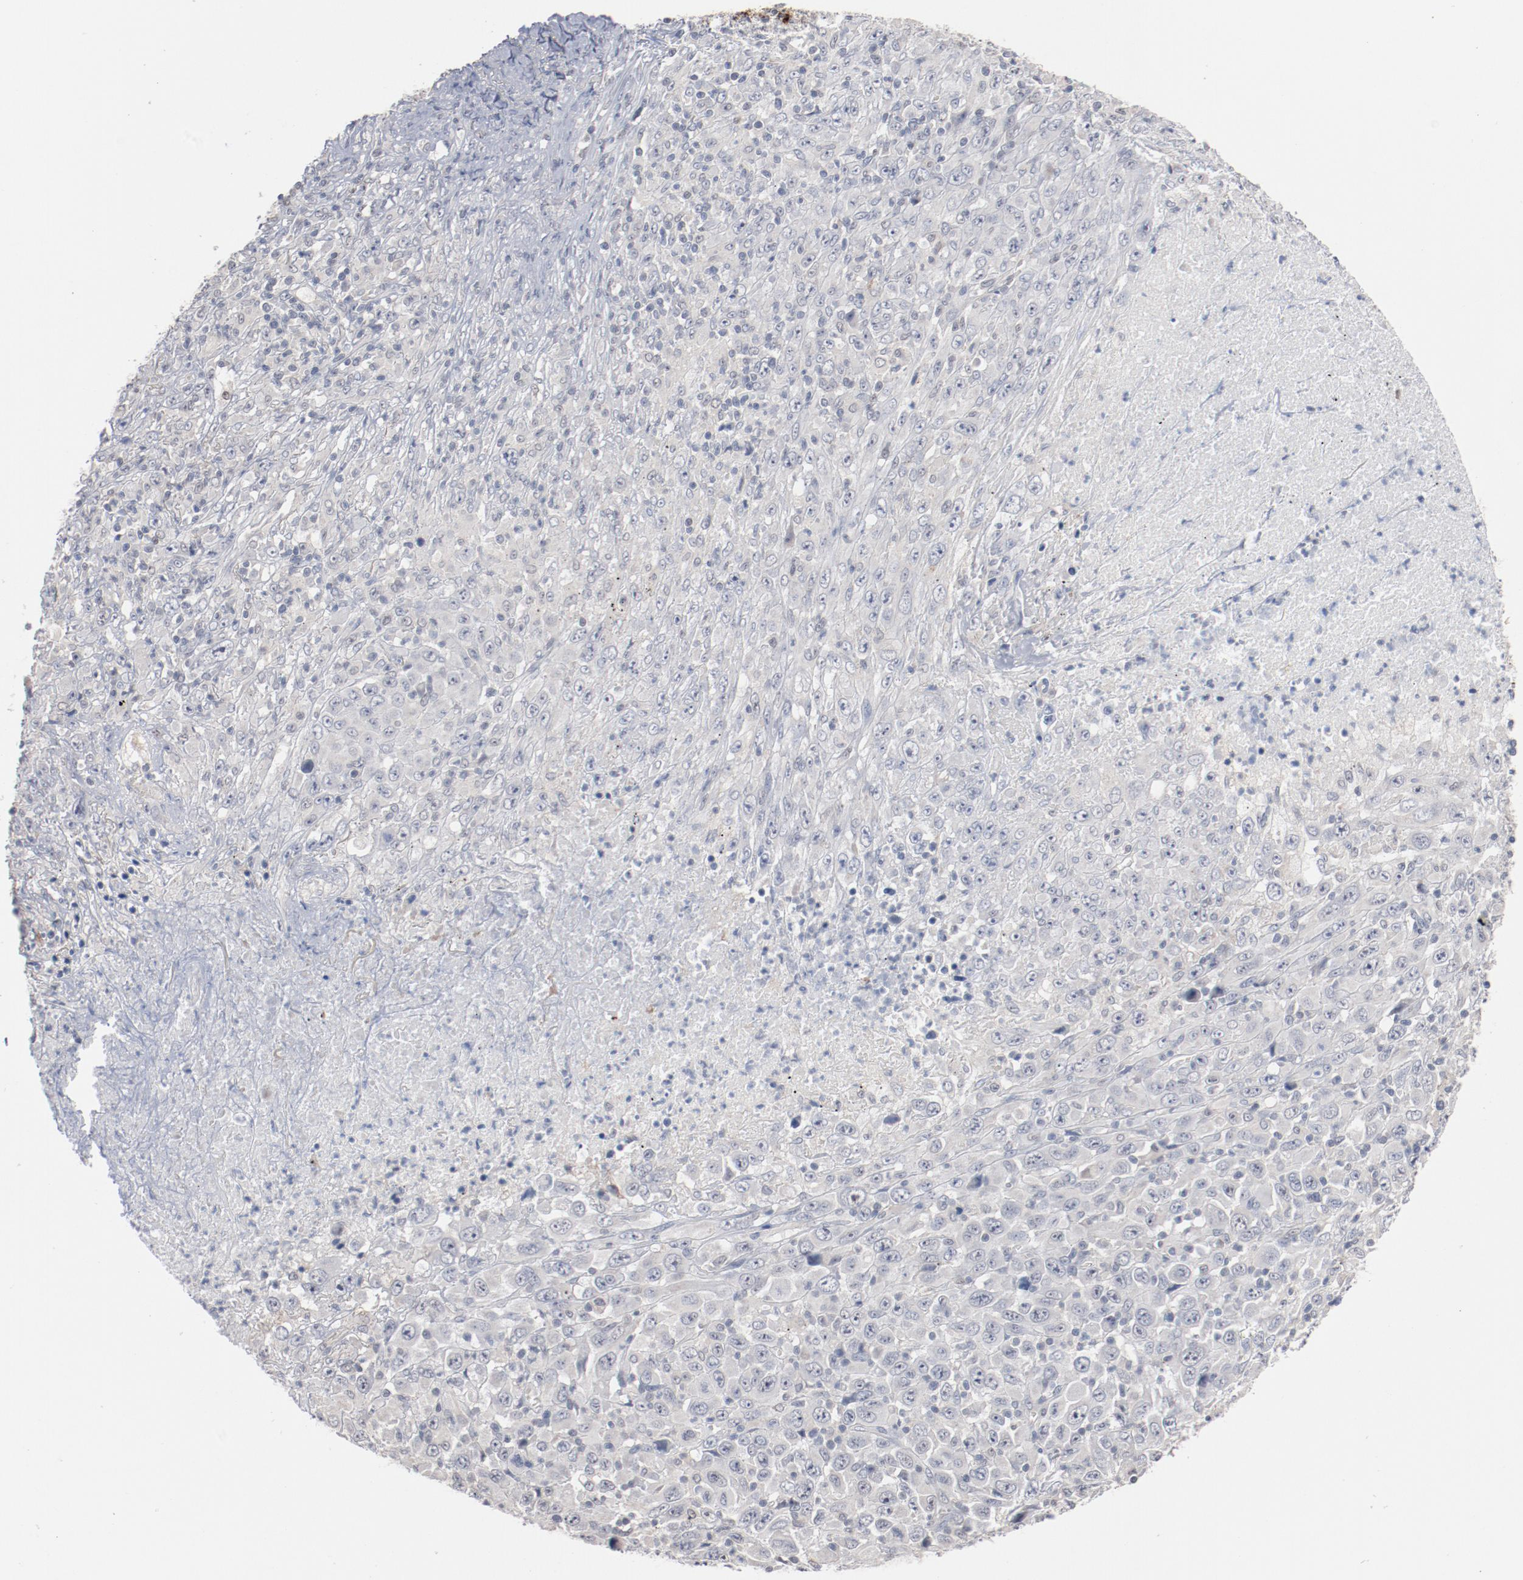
{"staining": {"intensity": "negative", "quantity": "none", "location": "none"}, "tissue": "melanoma", "cell_type": "Tumor cells", "image_type": "cancer", "snomed": [{"axis": "morphology", "description": "Malignant melanoma, Metastatic site"}, {"axis": "topography", "description": "Skin"}], "caption": "Immunohistochemical staining of melanoma demonstrates no significant expression in tumor cells. The staining is performed using DAB (3,3'-diaminobenzidine) brown chromogen with nuclei counter-stained in using hematoxylin.", "gene": "ERICH1", "patient": {"sex": "female", "age": 56}}